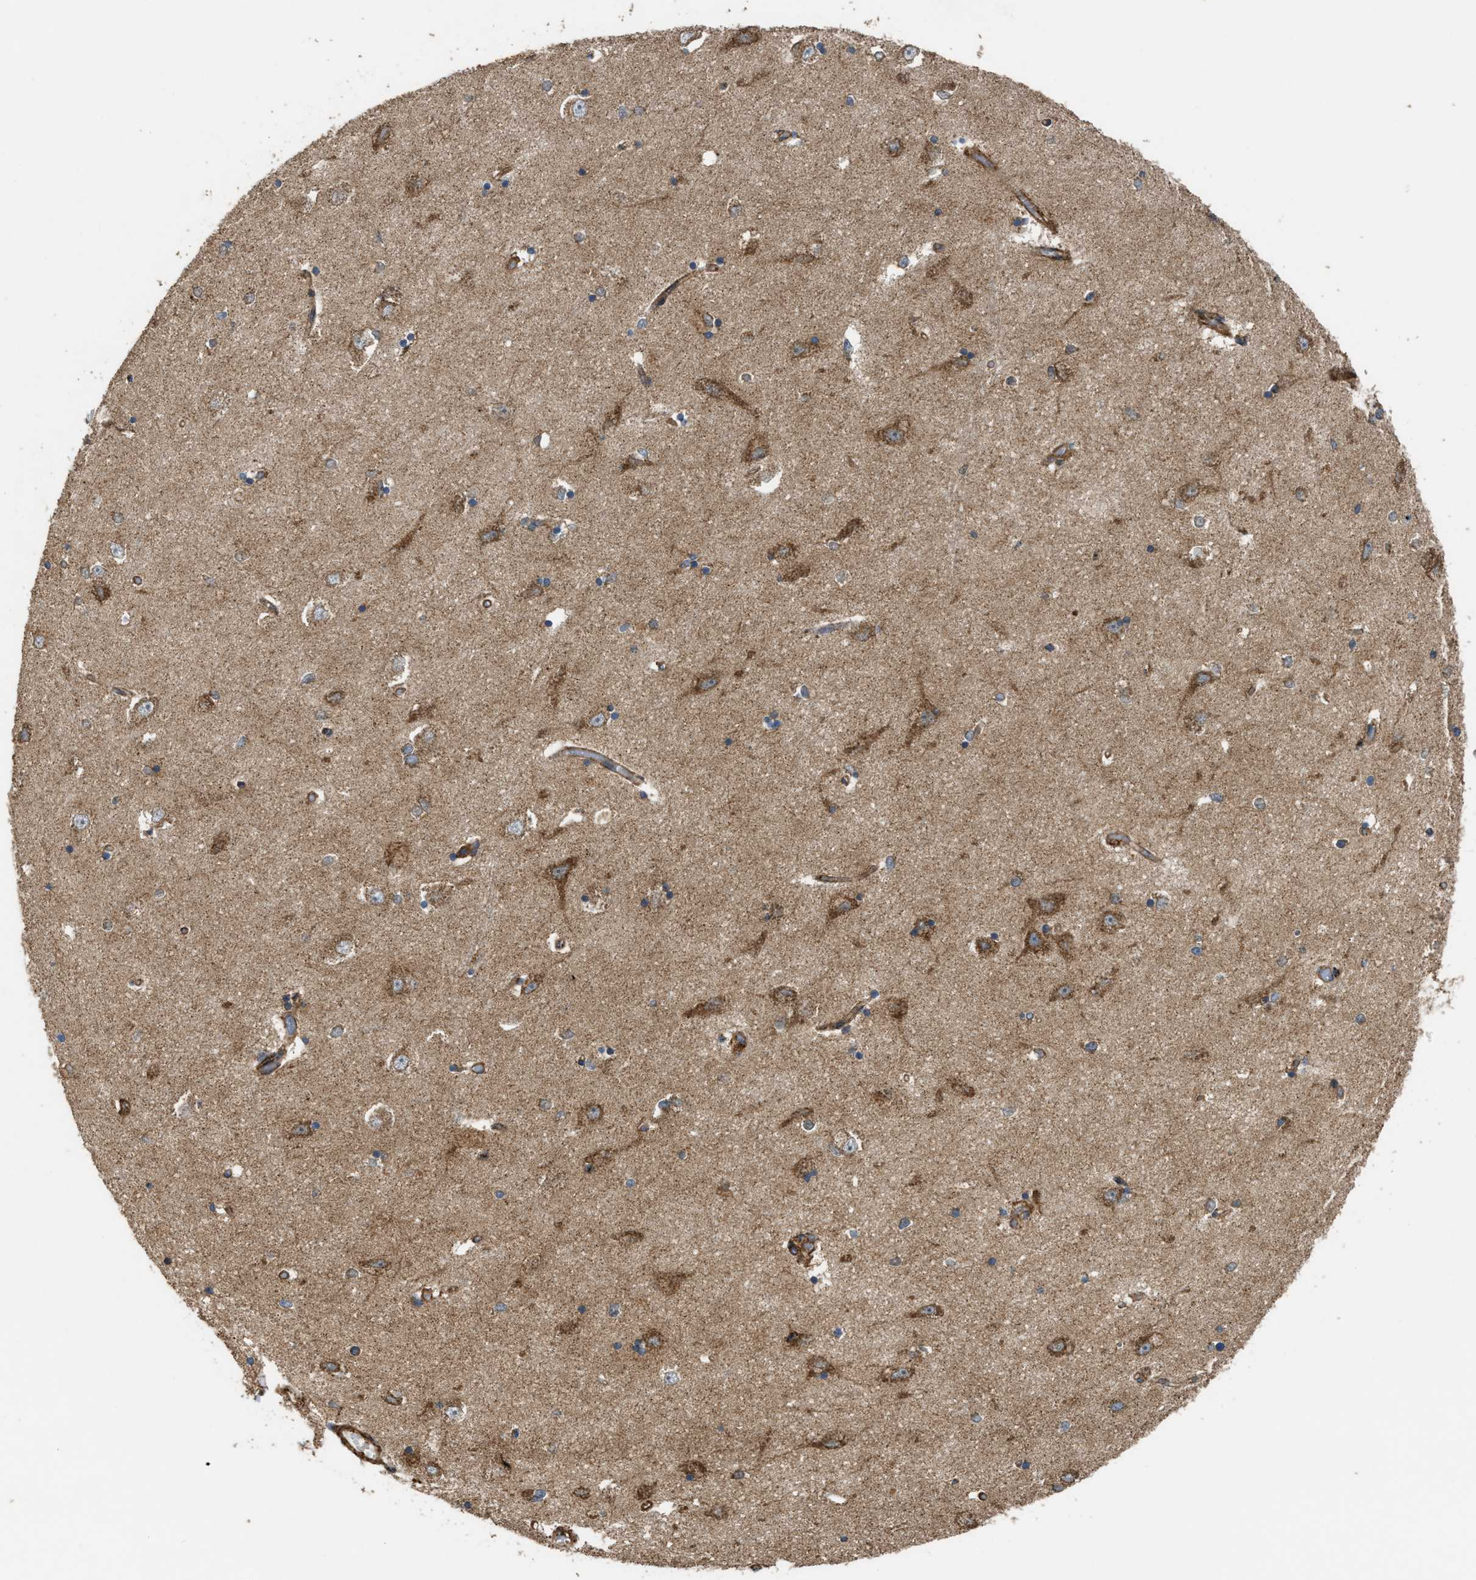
{"staining": {"intensity": "moderate", "quantity": "<25%", "location": "cytoplasmic/membranous"}, "tissue": "hippocampus", "cell_type": "Glial cells", "image_type": "normal", "snomed": [{"axis": "morphology", "description": "Normal tissue, NOS"}, {"axis": "topography", "description": "Hippocampus"}], "caption": "Glial cells show low levels of moderate cytoplasmic/membranous positivity in approximately <25% of cells in normal hippocampus. The staining was performed using DAB (3,3'-diaminobenzidine) to visualize the protein expression in brown, while the nuclei were stained in blue with hematoxylin (Magnification: 20x).", "gene": "EGLN1", "patient": {"sex": "male", "age": 45}}